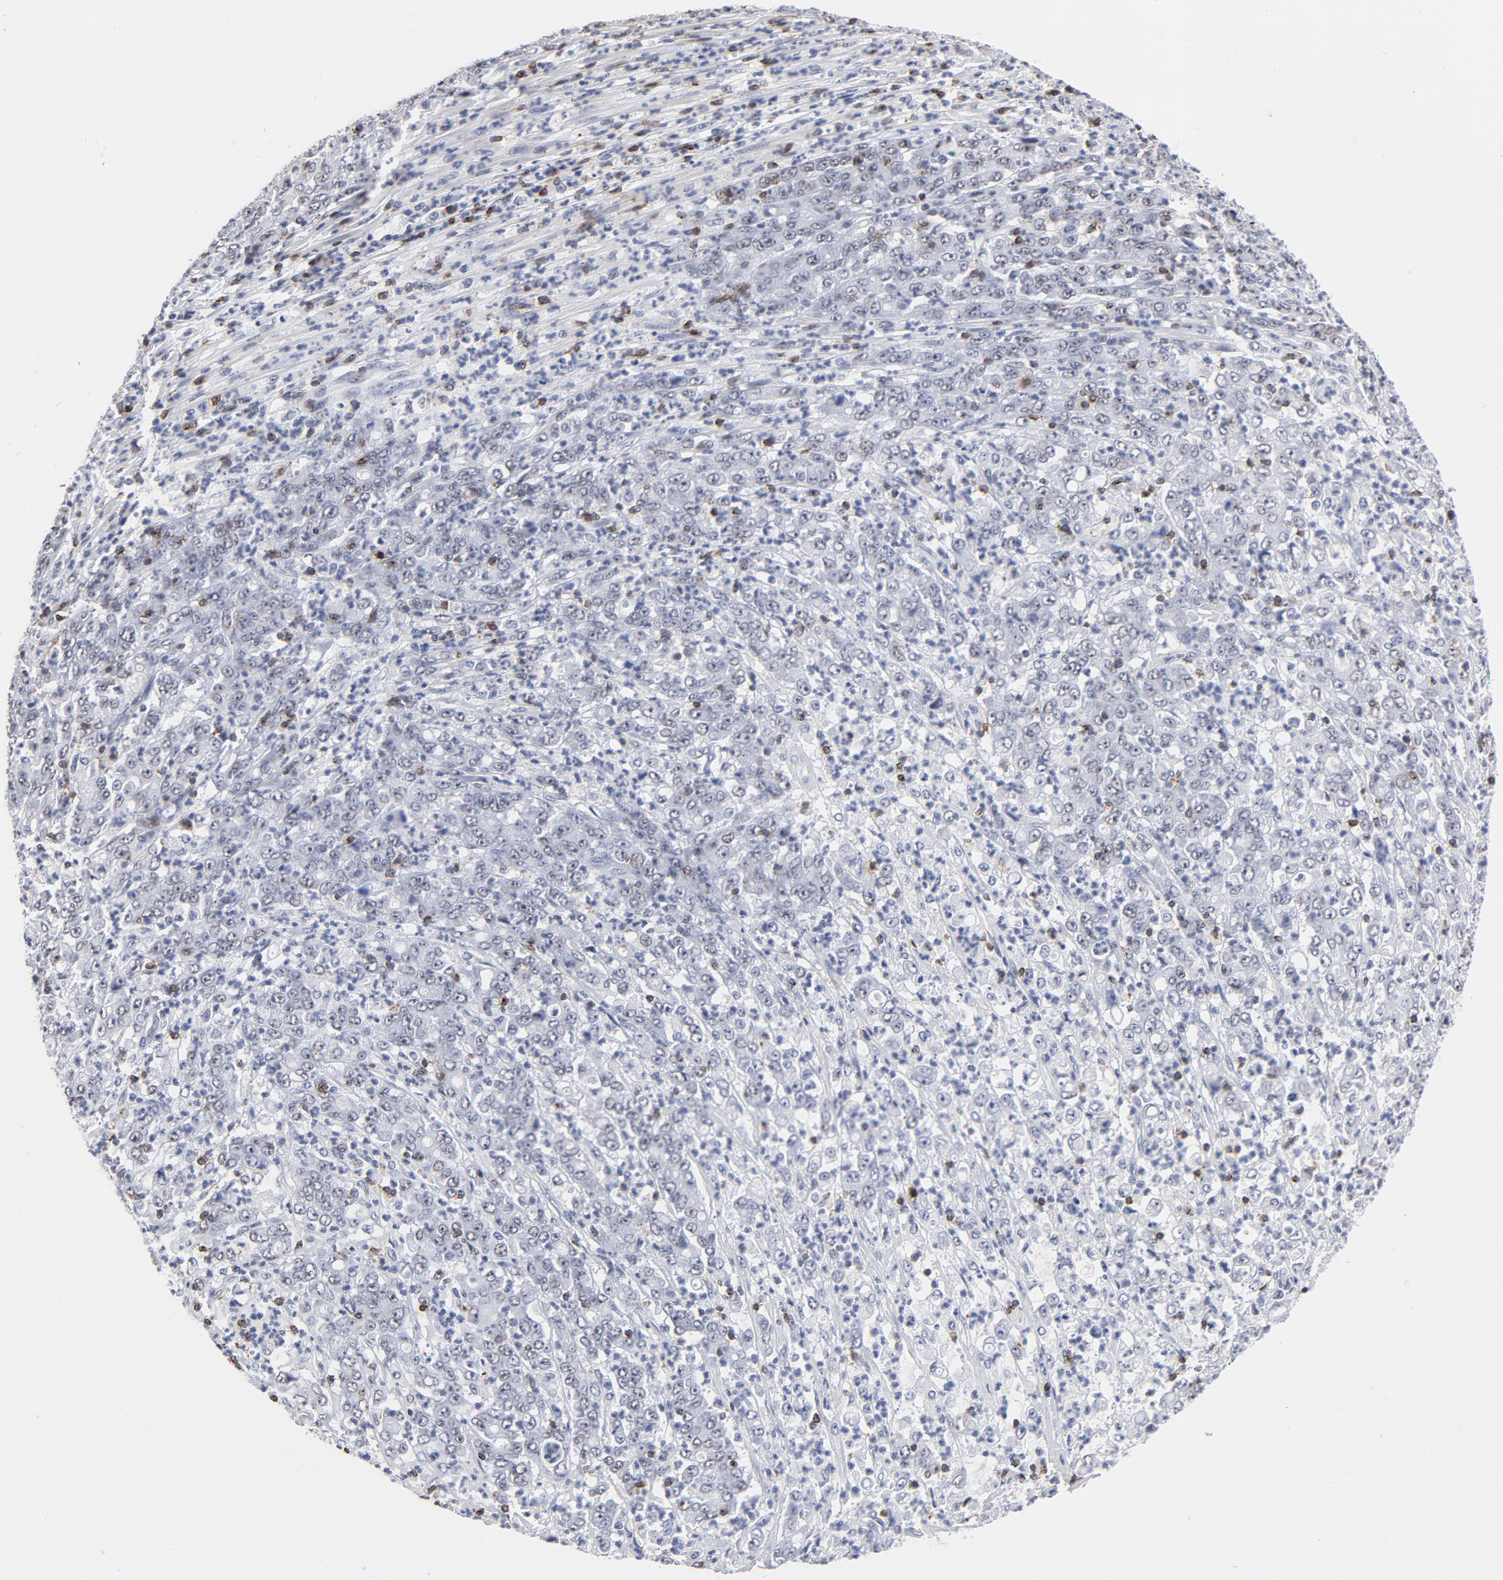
{"staining": {"intensity": "negative", "quantity": "none", "location": "none"}, "tissue": "stomach cancer", "cell_type": "Tumor cells", "image_type": "cancer", "snomed": [{"axis": "morphology", "description": "Adenocarcinoma, NOS"}, {"axis": "topography", "description": "Stomach, lower"}], "caption": "Histopathology image shows no significant protein positivity in tumor cells of stomach adenocarcinoma.", "gene": "CD2", "patient": {"sex": "female", "age": 71}}